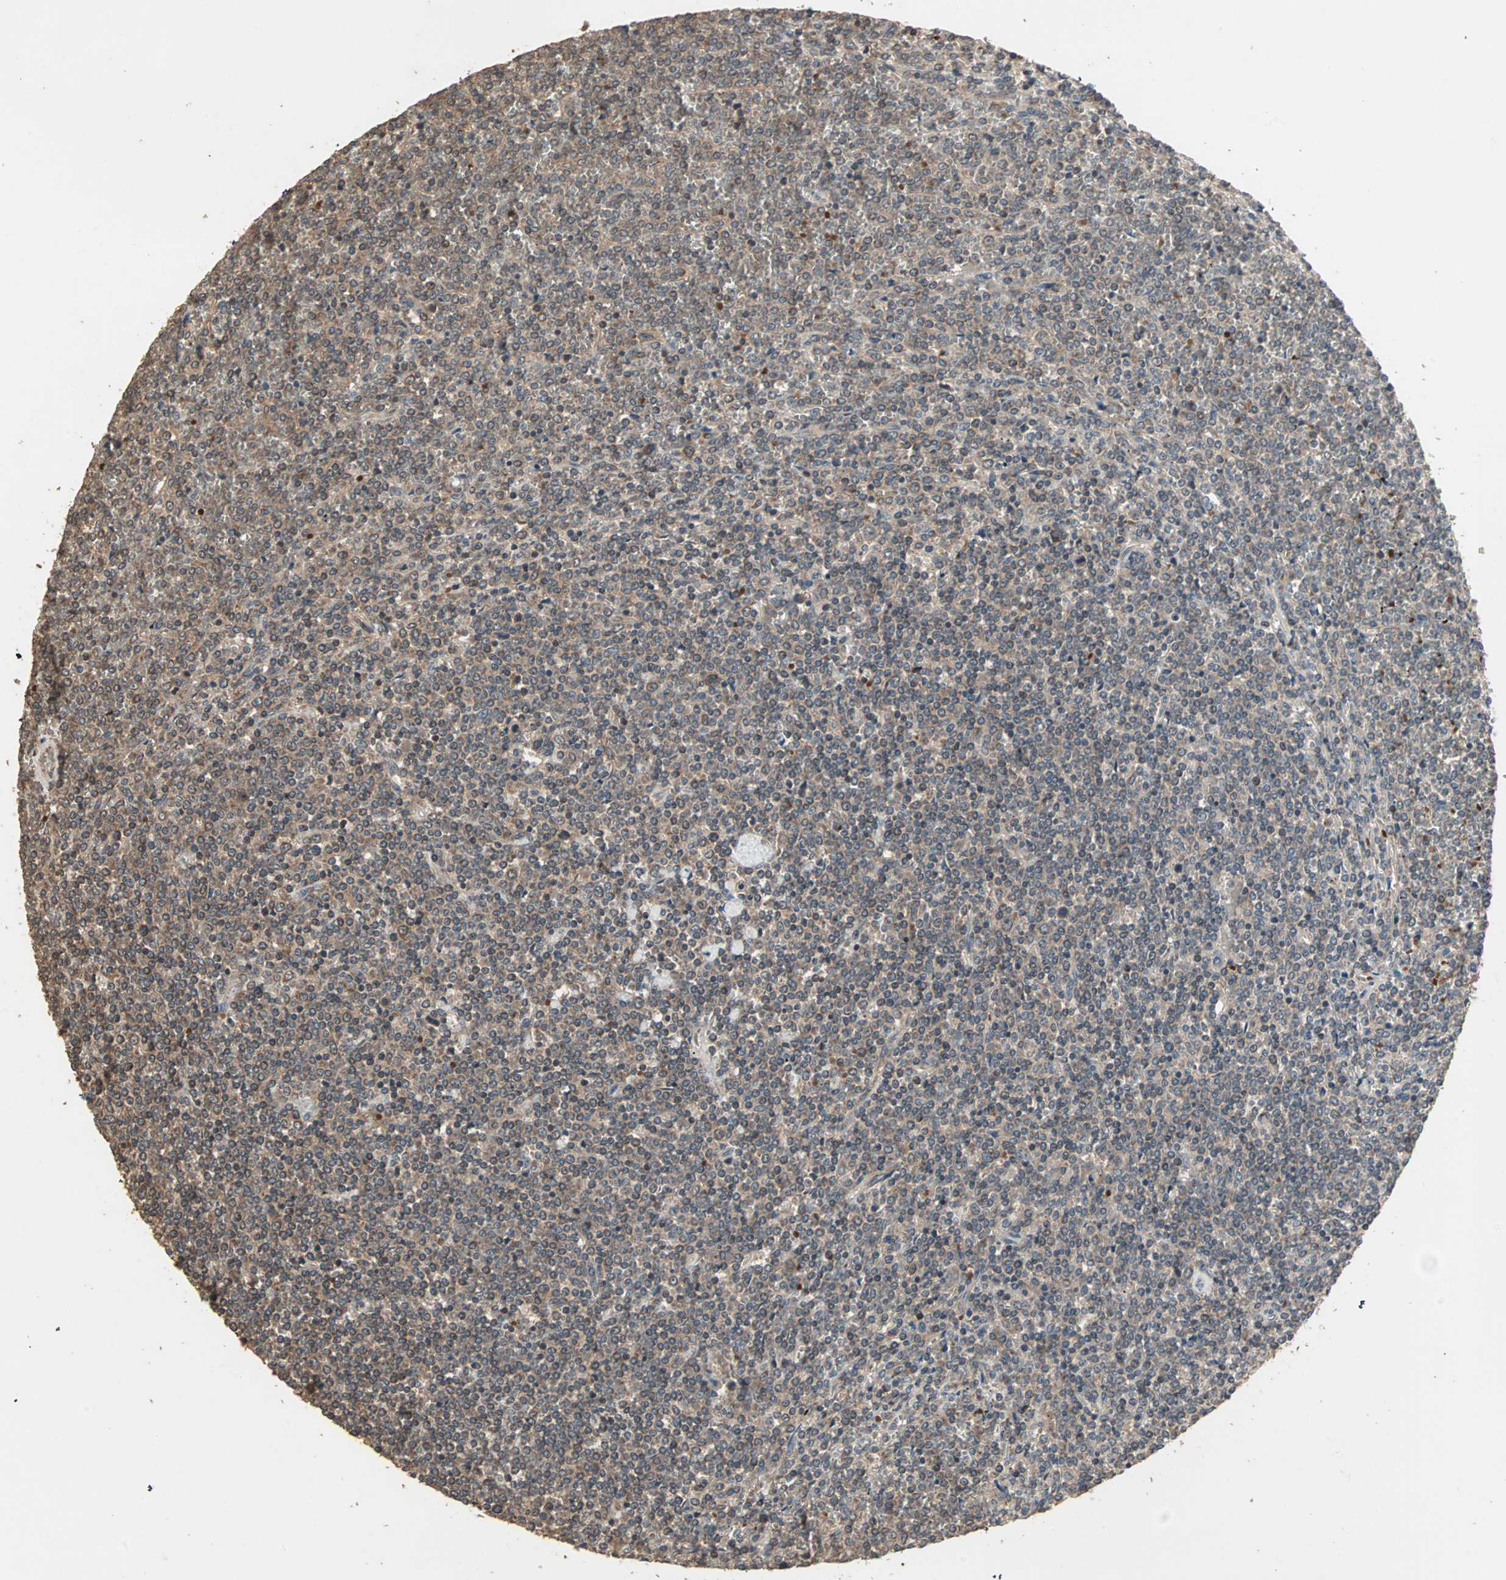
{"staining": {"intensity": "moderate", "quantity": ">75%", "location": "cytoplasmic/membranous"}, "tissue": "lymphoma", "cell_type": "Tumor cells", "image_type": "cancer", "snomed": [{"axis": "morphology", "description": "Malignant lymphoma, non-Hodgkin's type, Low grade"}, {"axis": "topography", "description": "Spleen"}], "caption": "This micrograph shows immunohistochemistry (IHC) staining of human low-grade malignant lymphoma, non-Hodgkin's type, with medium moderate cytoplasmic/membranous positivity in approximately >75% of tumor cells.", "gene": "UBAC1", "patient": {"sex": "female", "age": 19}}